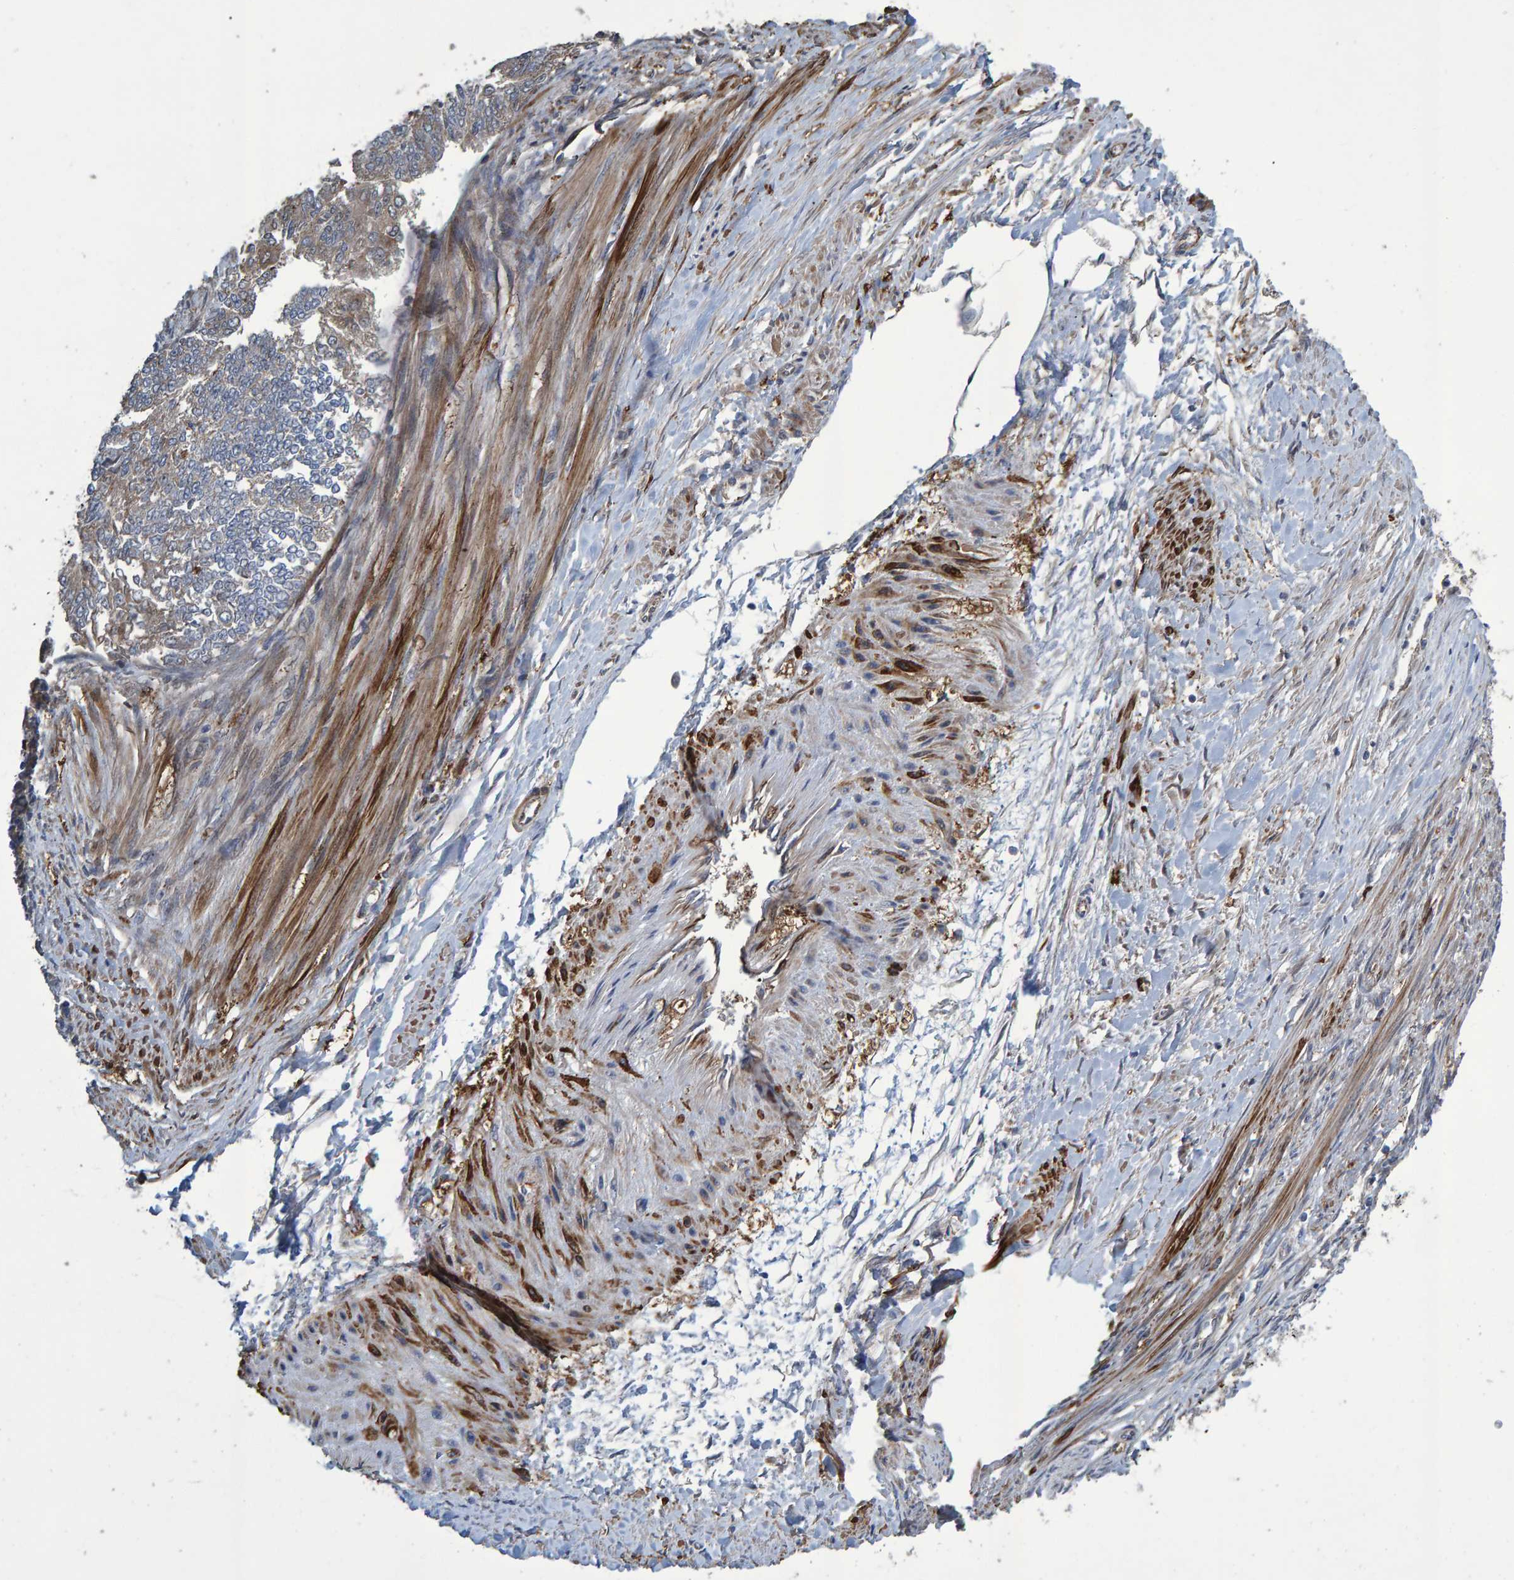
{"staining": {"intensity": "weak", "quantity": "<25%", "location": "cytoplasmic/membranous"}, "tissue": "endometrial cancer", "cell_type": "Tumor cells", "image_type": "cancer", "snomed": [{"axis": "morphology", "description": "Adenocarcinoma, NOS"}, {"axis": "topography", "description": "Endometrium"}], "caption": "Adenocarcinoma (endometrial) was stained to show a protein in brown. There is no significant expression in tumor cells.", "gene": "SLIT2", "patient": {"sex": "female", "age": 32}}